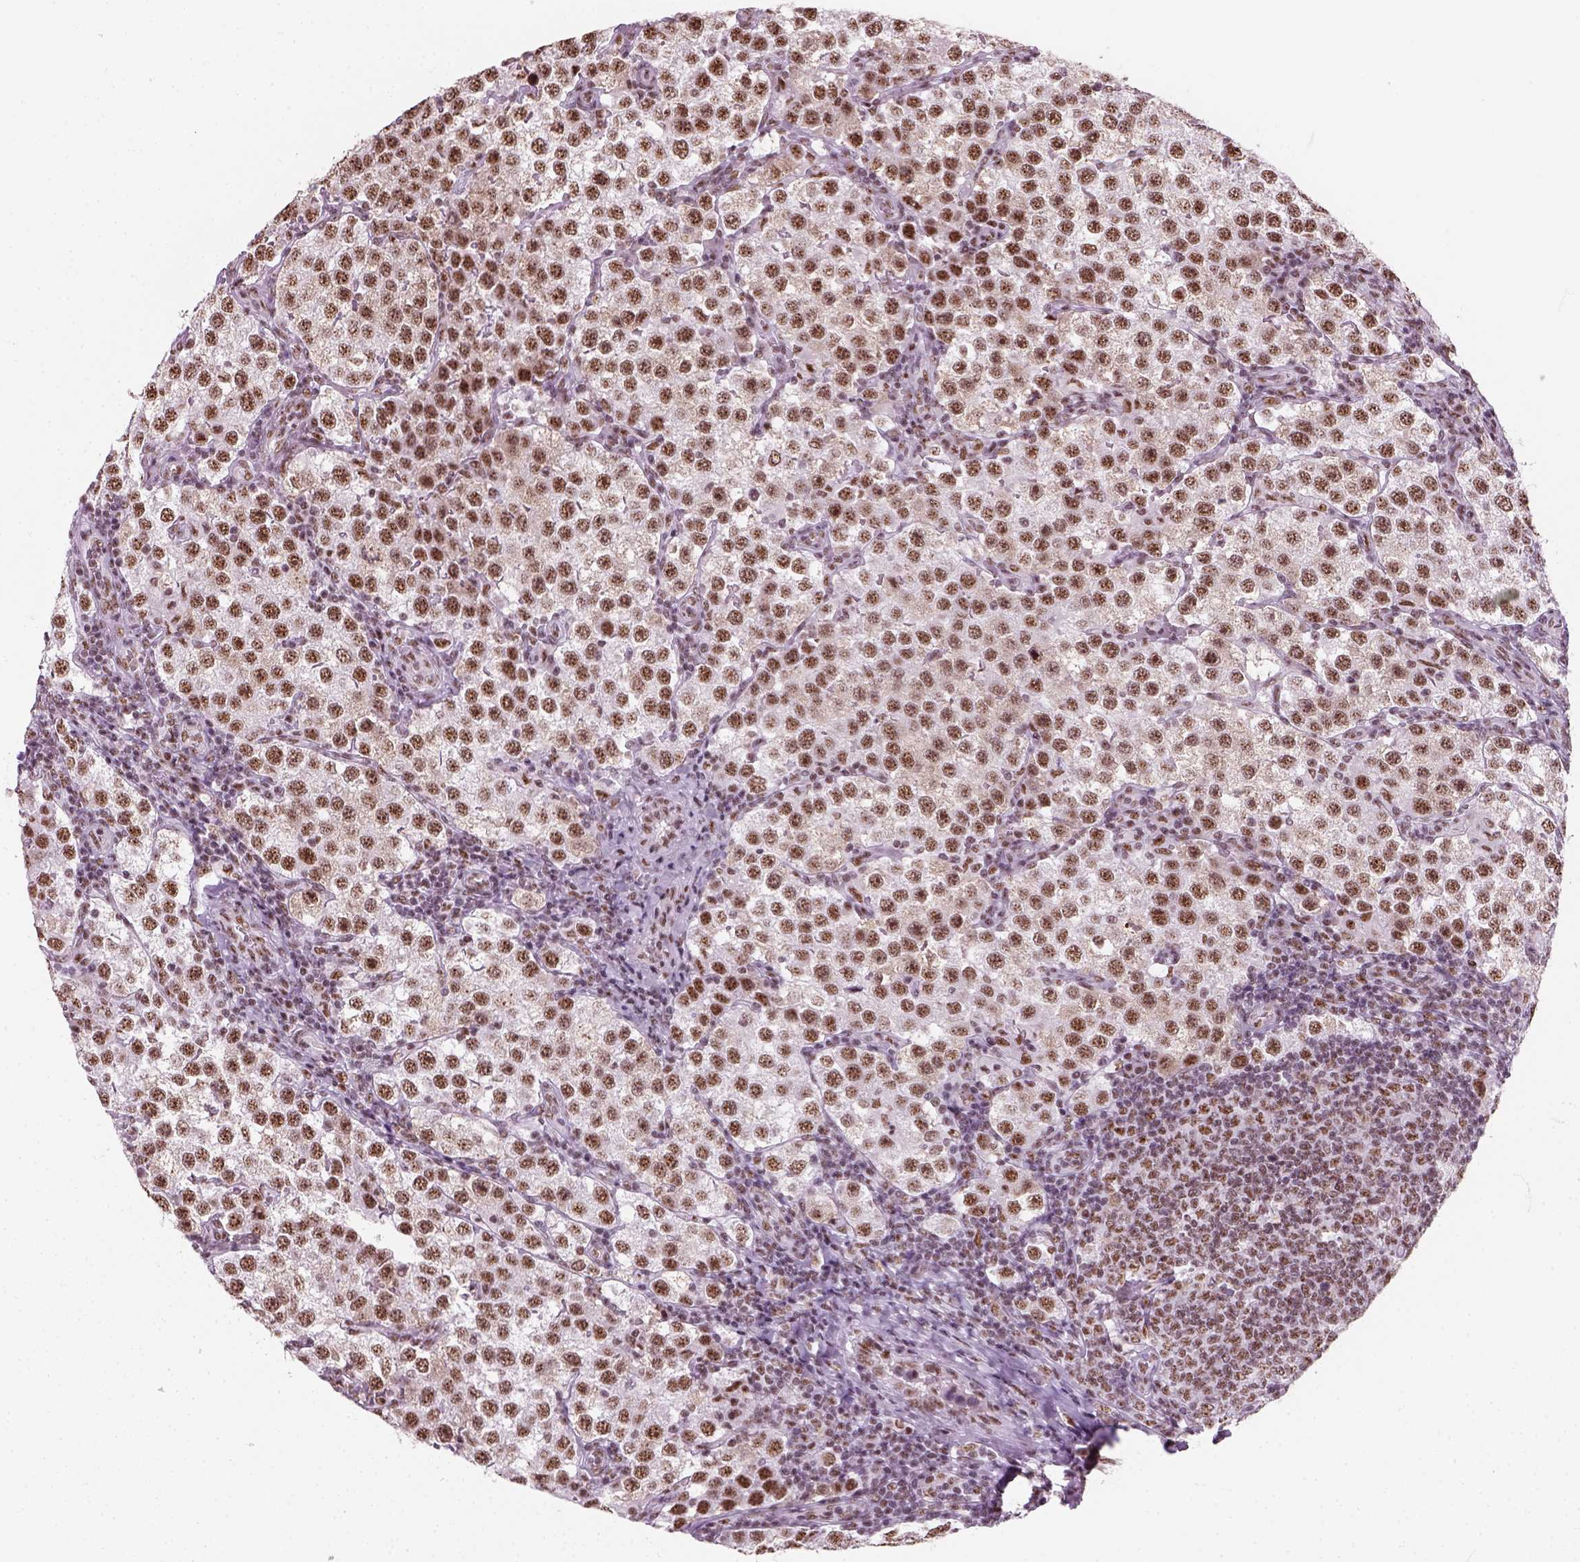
{"staining": {"intensity": "moderate", "quantity": ">75%", "location": "nuclear"}, "tissue": "testis cancer", "cell_type": "Tumor cells", "image_type": "cancer", "snomed": [{"axis": "morphology", "description": "Seminoma, NOS"}, {"axis": "topography", "description": "Testis"}], "caption": "IHC of testis cancer (seminoma) displays medium levels of moderate nuclear positivity in about >75% of tumor cells. (IHC, brightfield microscopy, high magnification).", "gene": "GTF2F1", "patient": {"sex": "male", "age": 37}}